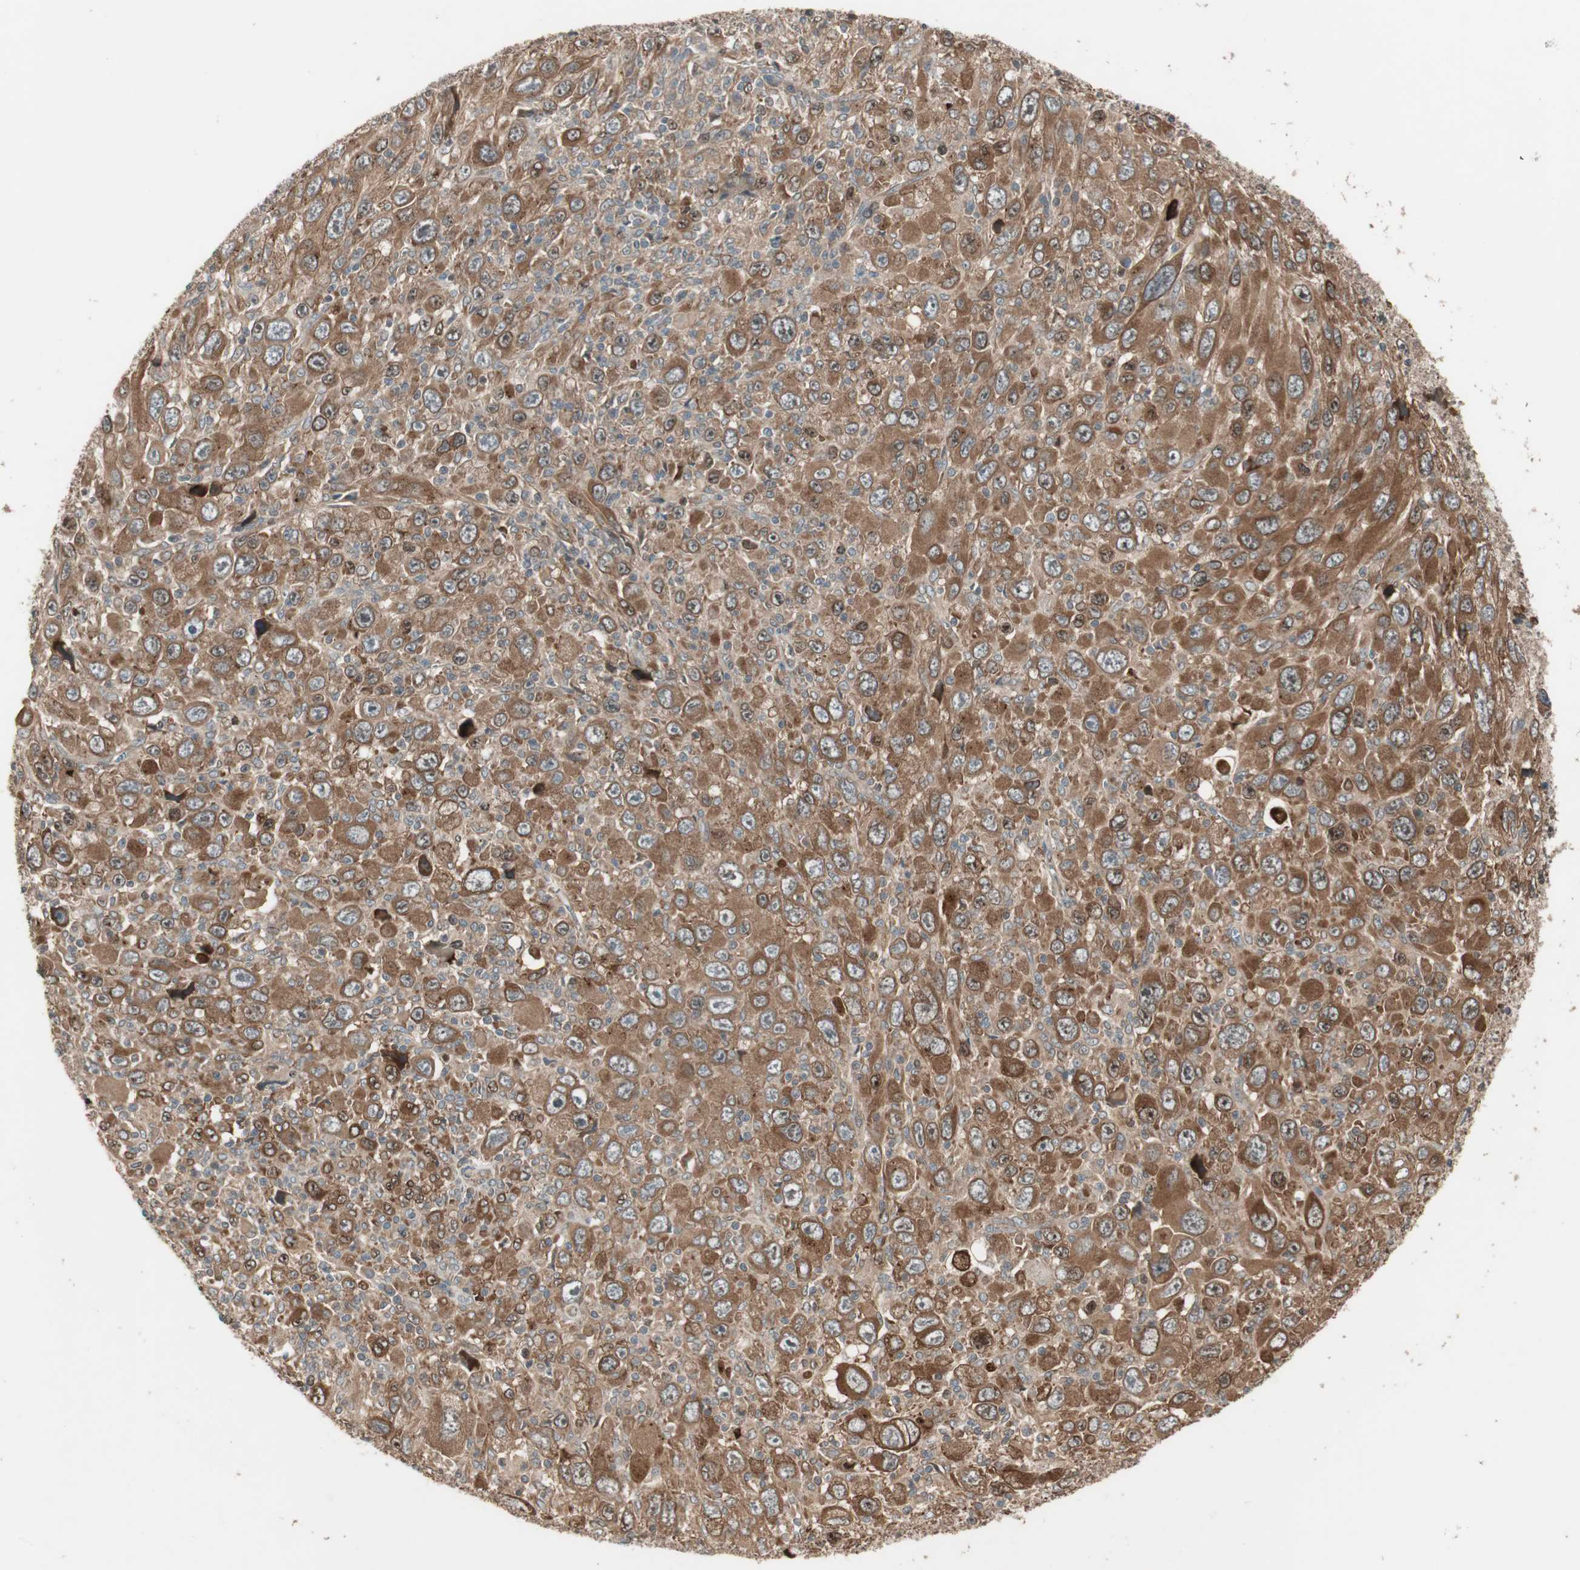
{"staining": {"intensity": "moderate", "quantity": ">75%", "location": "cytoplasmic/membranous"}, "tissue": "melanoma", "cell_type": "Tumor cells", "image_type": "cancer", "snomed": [{"axis": "morphology", "description": "Malignant melanoma, Metastatic site"}, {"axis": "topography", "description": "Skin"}], "caption": "Malignant melanoma (metastatic site) stained with a protein marker demonstrates moderate staining in tumor cells.", "gene": "ATP6AP2", "patient": {"sex": "female", "age": 56}}